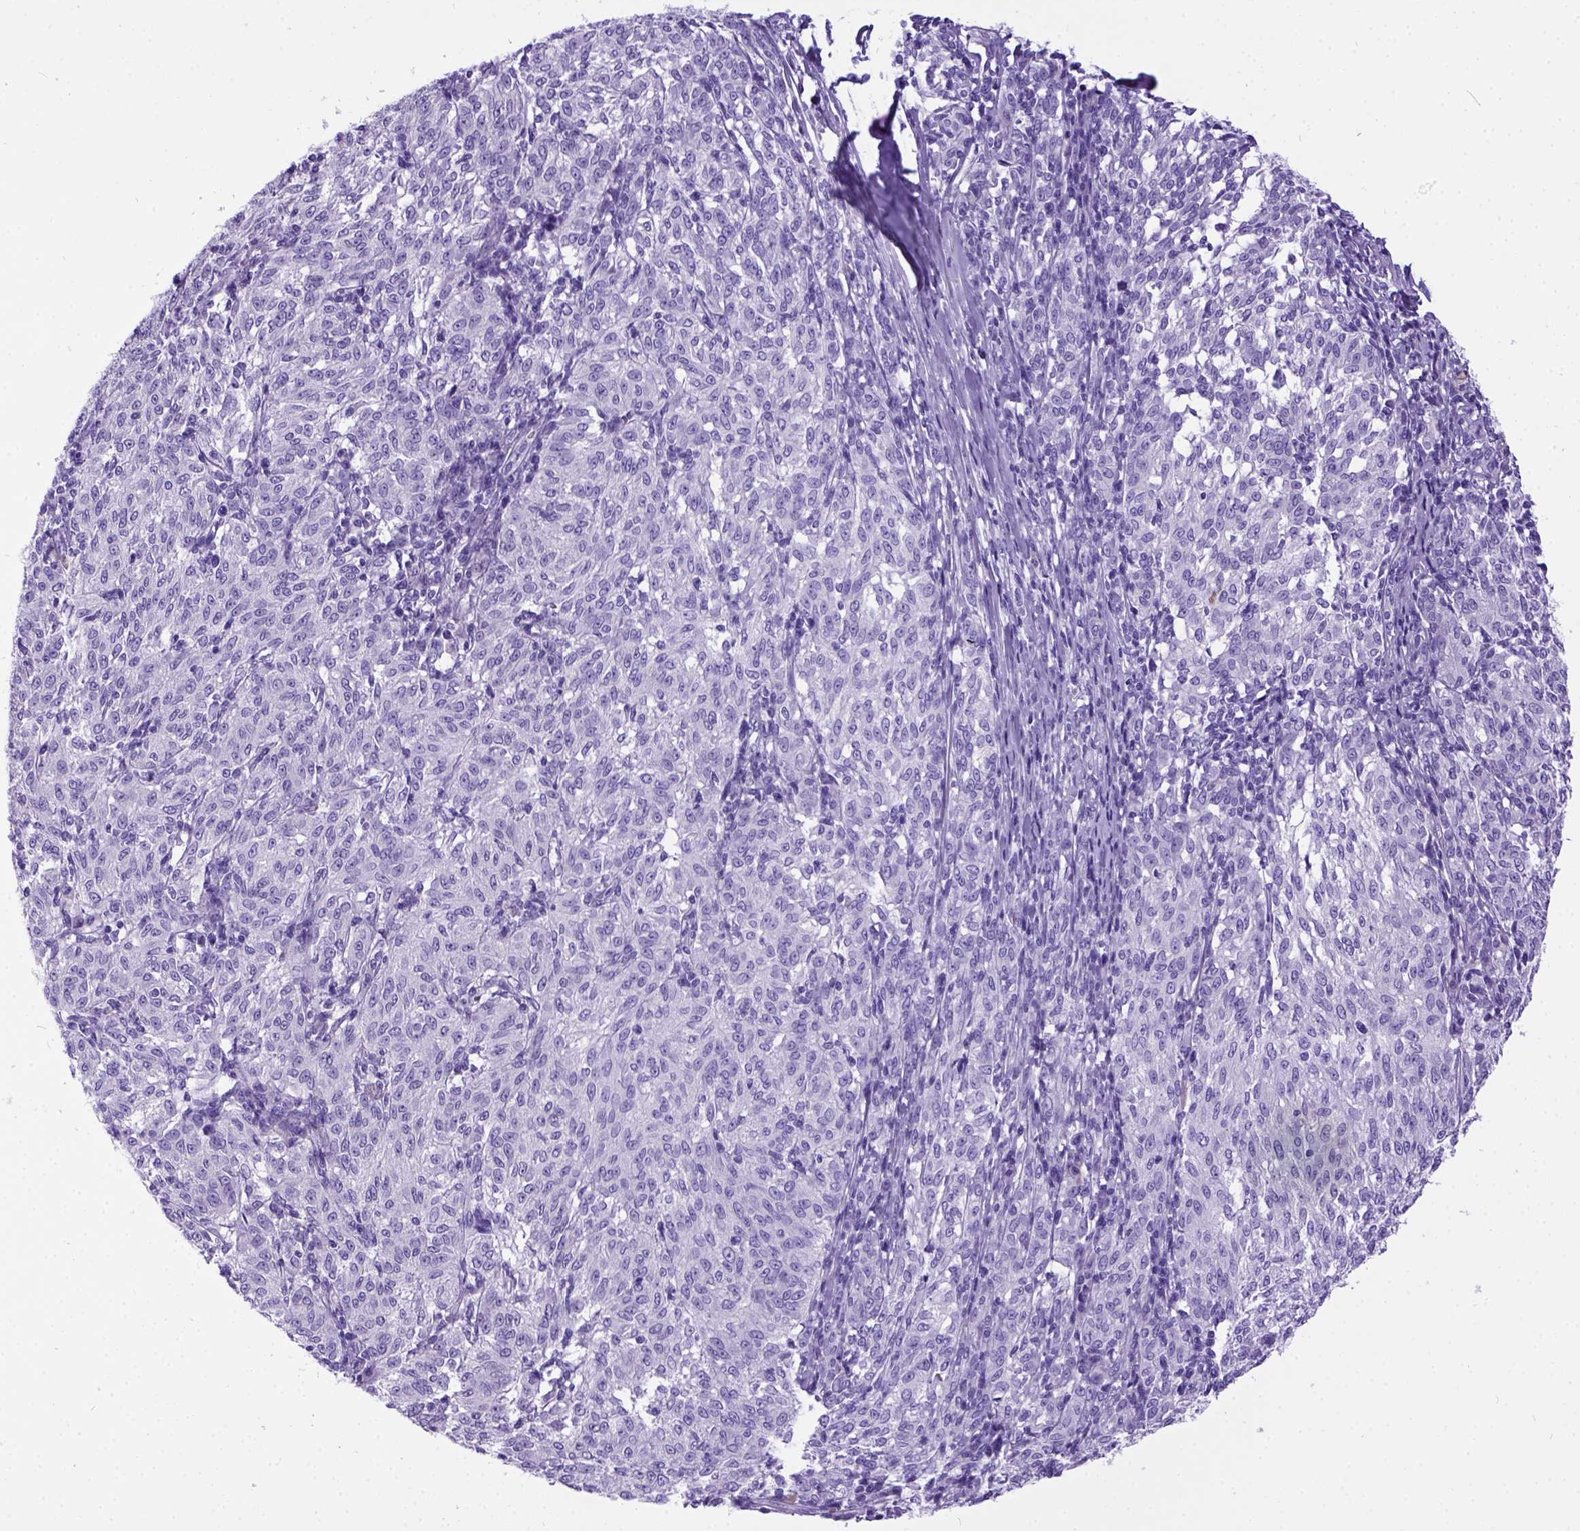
{"staining": {"intensity": "negative", "quantity": "none", "location": "none"}, "tissue": "melanoma", "cell_type": "Tumor cells", "image_type": "cancer", "snomed": [{"axis": "morphology", "description": "Malignant melanoma, NOS"}, {"axis": "topography", "description": "Skin"}], "caption": "This is an immunohistochemistry micrograph of melanoma. There is no expression in tumor cells.", "gene": "IGF2", "patient": {"sex": "female", "age": 72}}